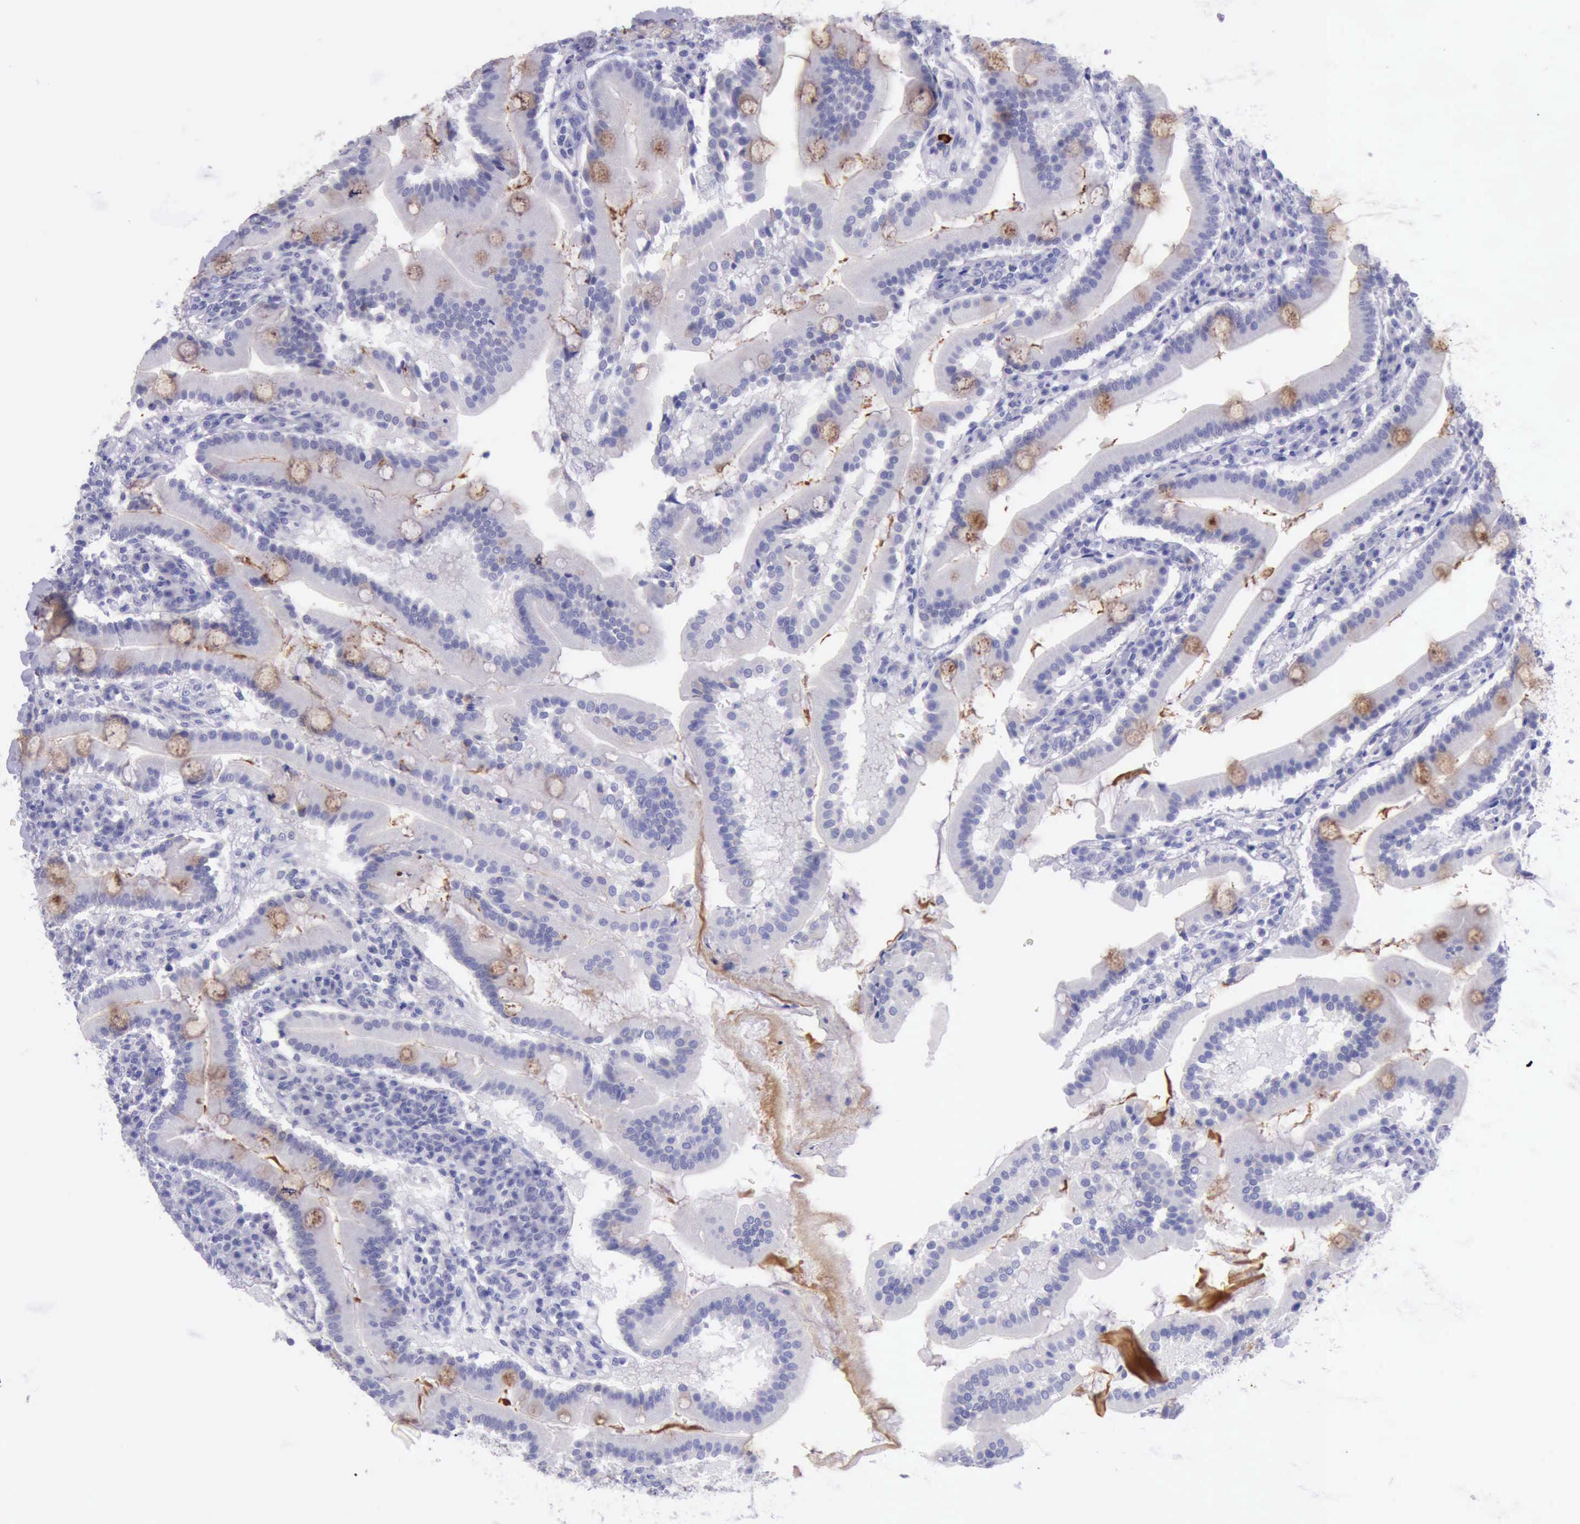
{"staining": {"intensity": "moderate", "quantity": "<25%", "location": "cytoplasmic/membranous"}, "tissue": "duodenum", "cell_type": "Glandular cells", "image_type": "normal", "snomed": [{"axis": "morphology", "description": "Normal tissue, NOS"}, {"axis": "topography", "description": "Duodenum"}], "caption": "IHC (DAB) staining of benign human duodenum exhibits moderate cytoplasmic/membranous protein positivity in approximately <25% of glandular cells.", "gene": "LRFN5", "patient": {"sex": "male", "age": 50}}